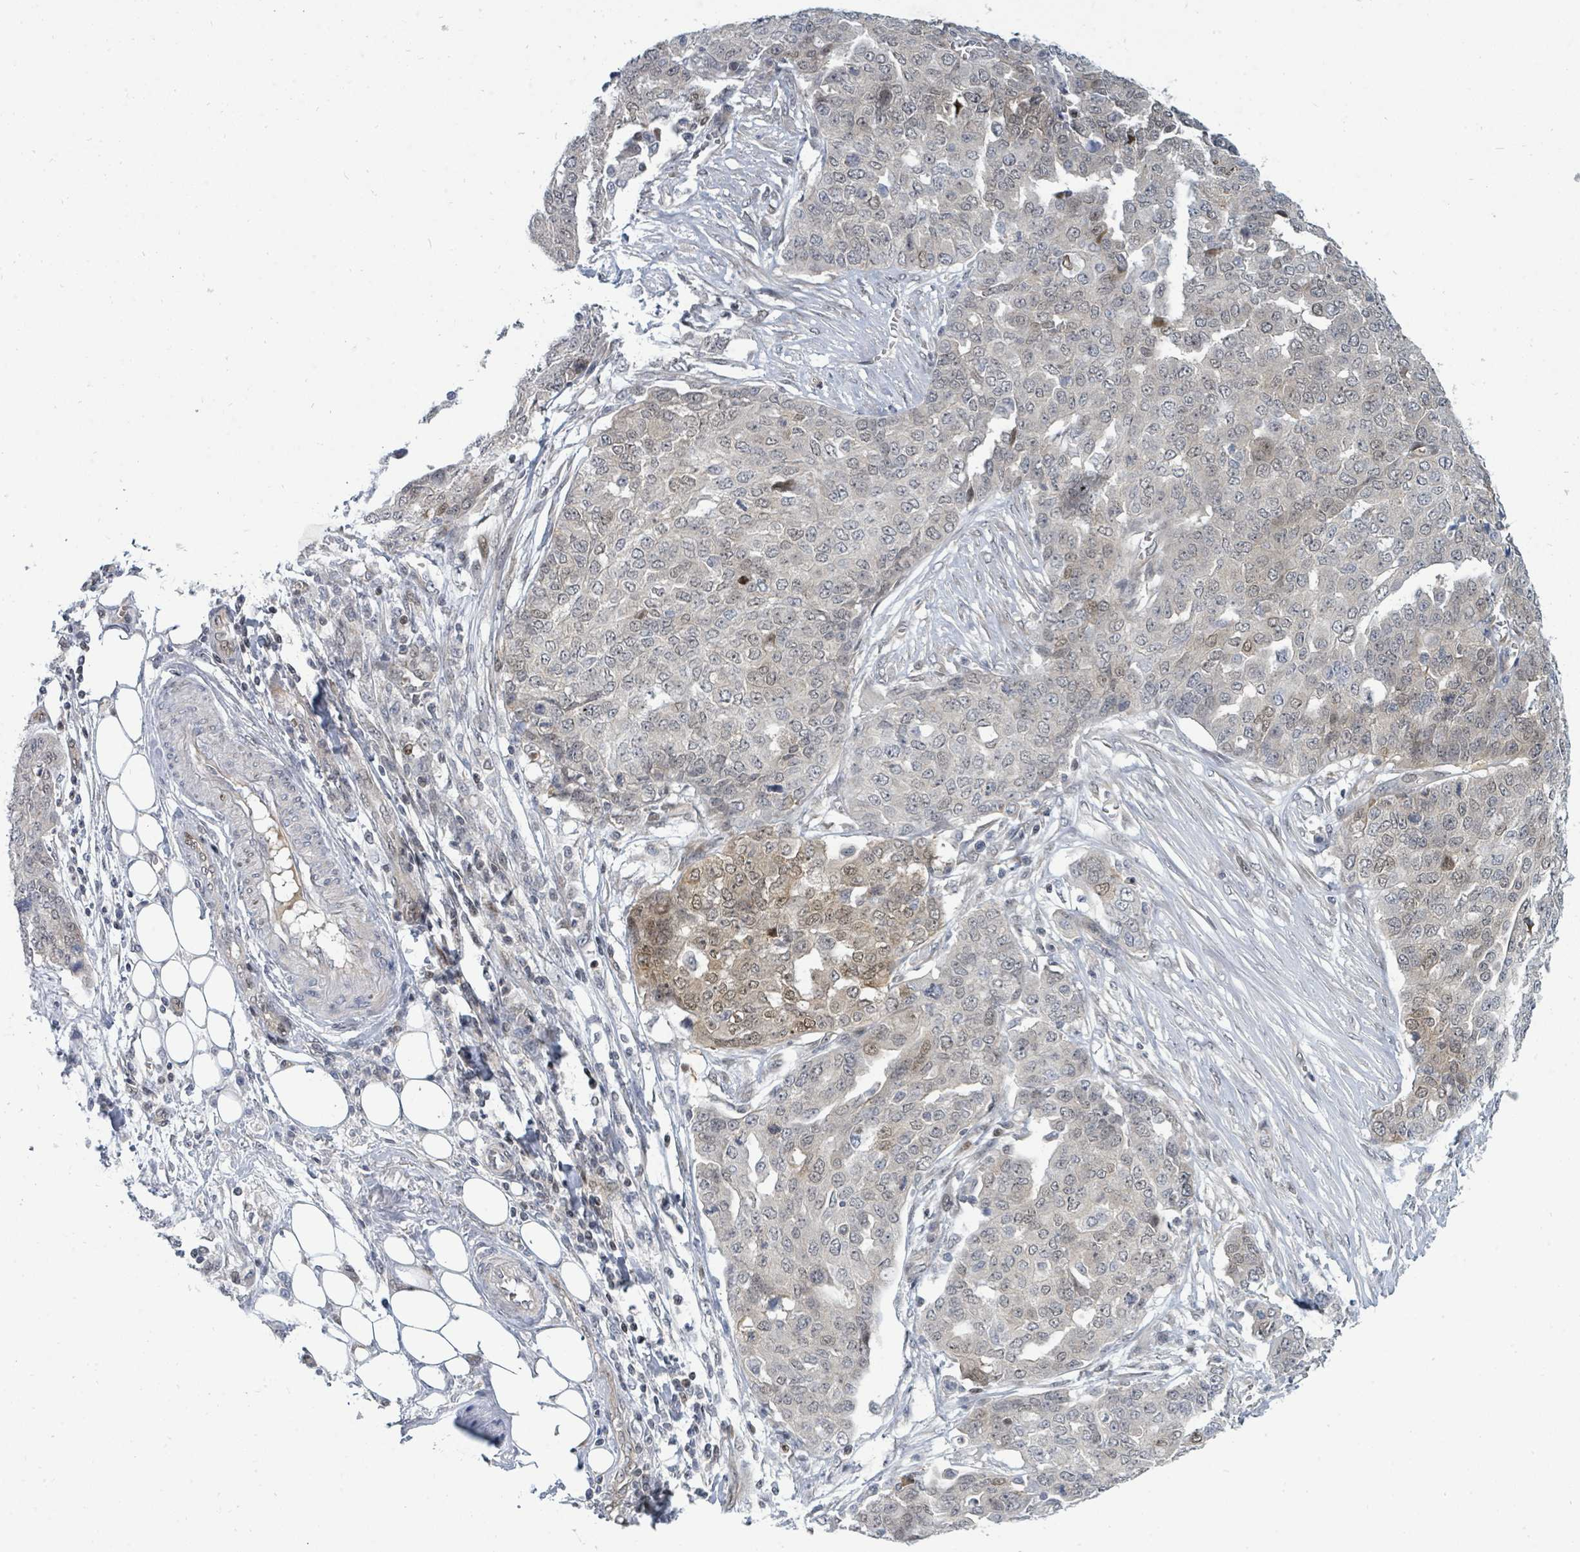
{"staining": {"intensity": "moderate", "quantity": "<25%", "location": "nuclear"}, "tissue": "ovarian cancer", "cell_type": "Tumor cells", "image_type": "cancer", "snomed": [{"axis": "morphology", "description": "Cystadenocarcinoma, serous, NOS"}, {"axis": "topography", "description": "Soft tissue"}, {"axis": "topography", "description": "Ovary"}], "caption": "An IHC image of tumor tissue is shown. Protein staining in brown highlights moderate nuclear positivity in ovarian cancer within tumor cells. (Stains: DAB (3,3'-diaminobenzidine) in brown, nuclei in blue, Microscopy: brightfield microscopy at high magnification).", "gene": "SUMO4", "patient": {"sex": "female", "age": 57}}